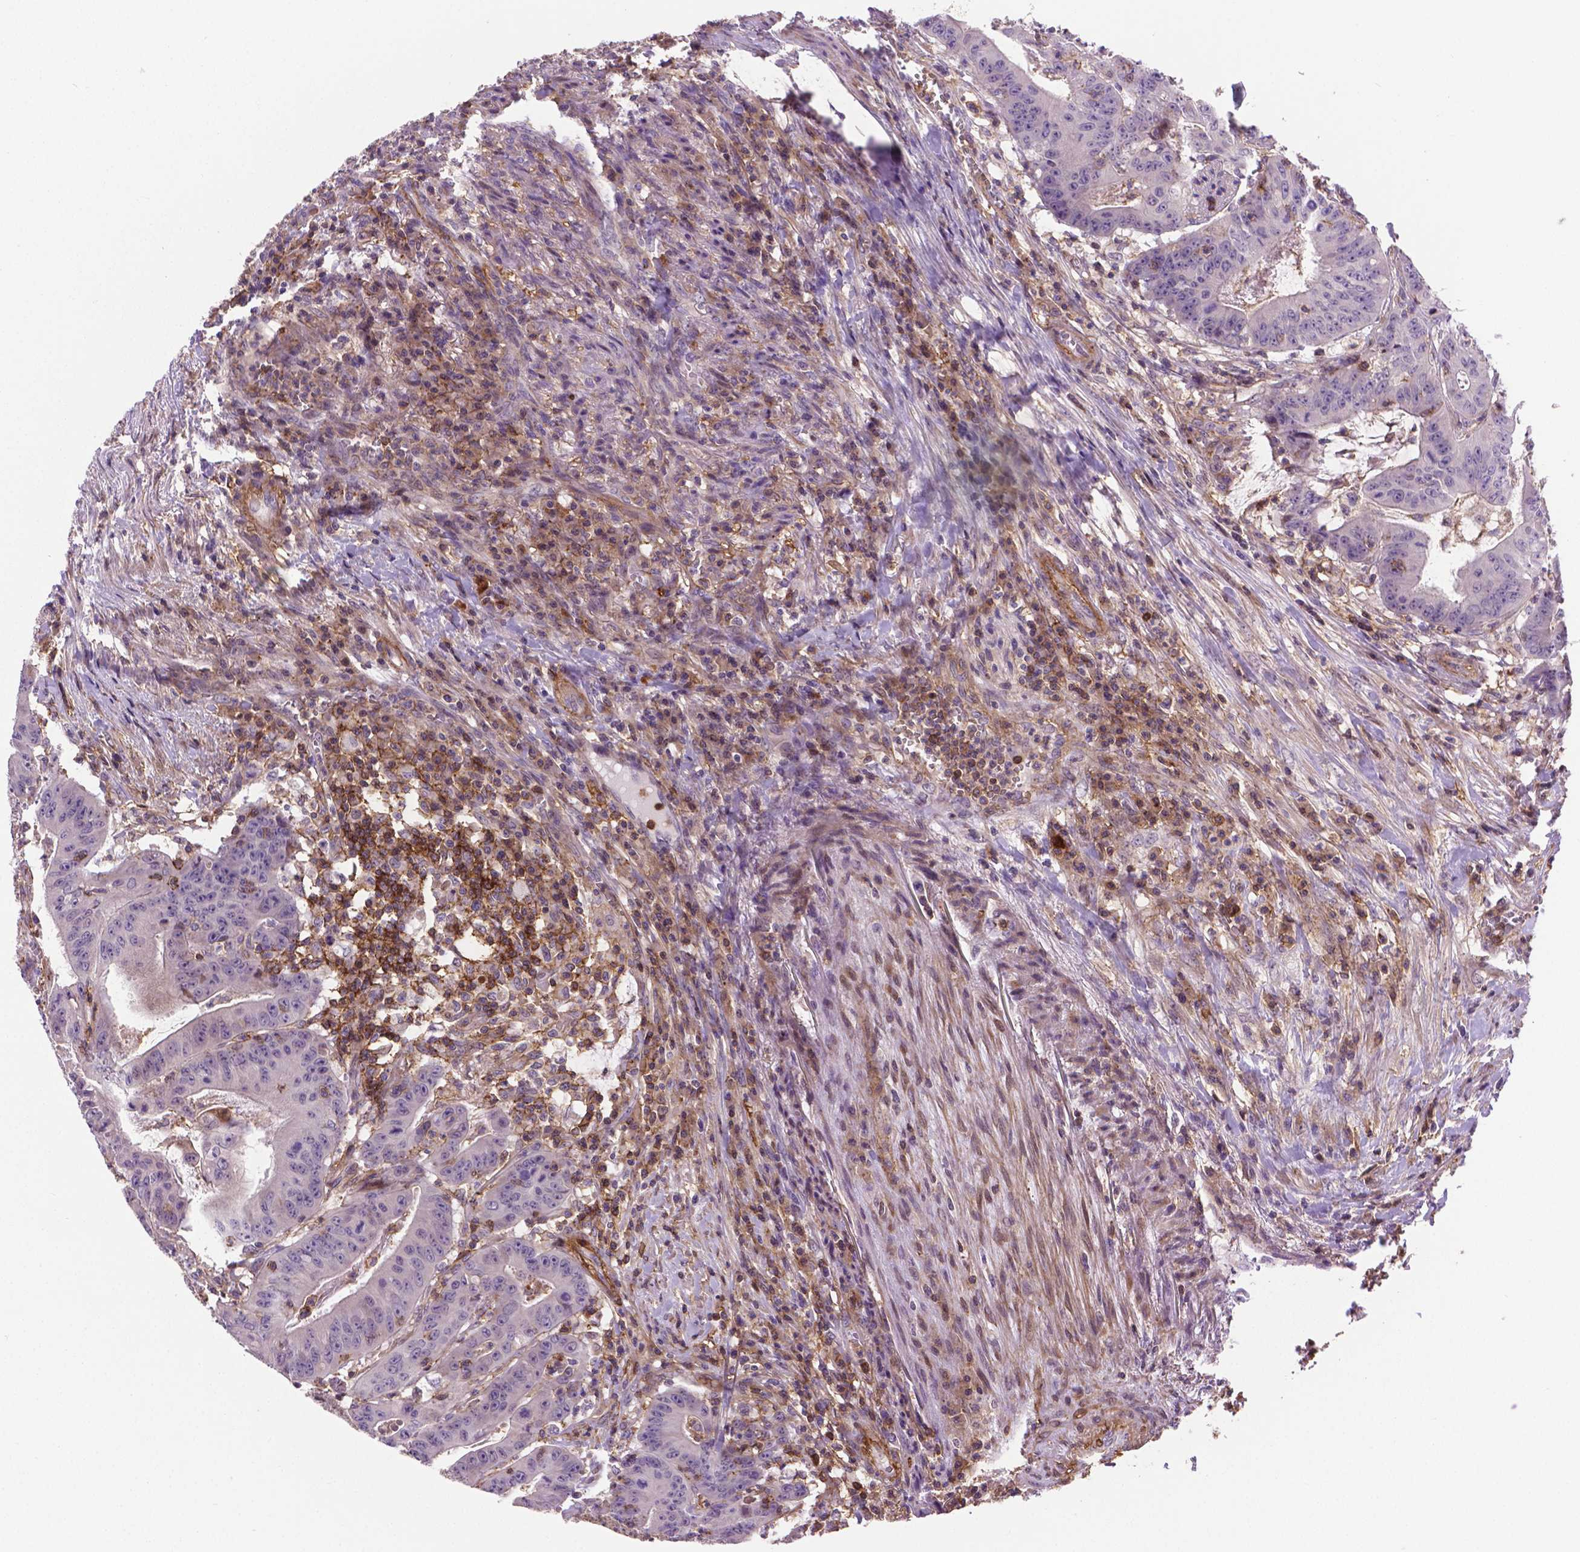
{"staining": {"intensity": "negative", "quantity": "none", "location": "none"}, "tissue": "colorectal cancer", "cell_type": "Tumor cells", "image_type": "cancer", "snomed": [{"axis": "morphology", "description": "Adenocarcinoma, NOS"}, {"axis": "topography", "description": "Colon"}], "caption": "The immunohistochemistry (IHC) histopathology image has no significant expression in tumor cells of colorectal cancer (adenocarcinoma) tissue.", "gene": "ACAD10", "patient": {"sex": "male", "age": 33}}